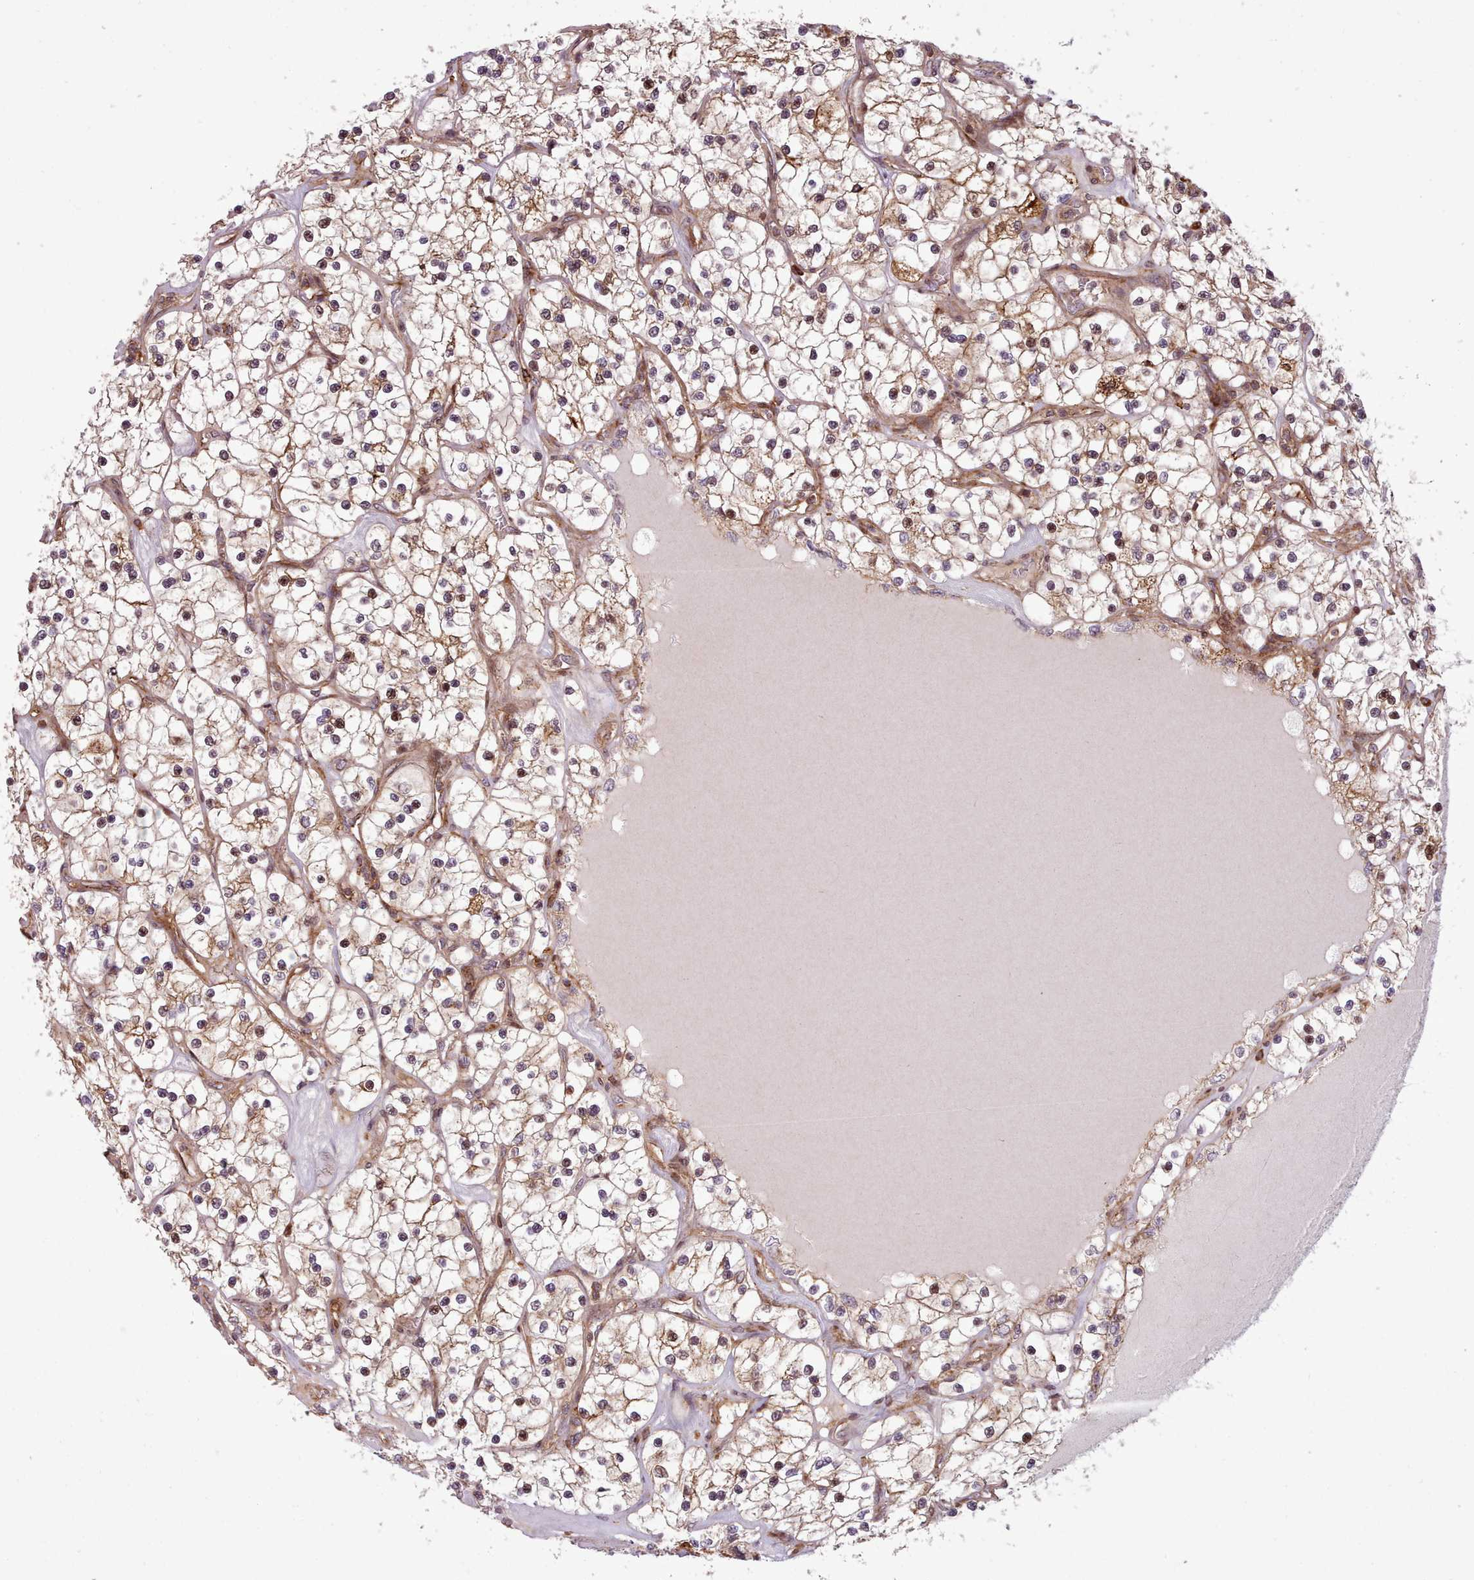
{"staining": {"intensity": "strong", "quantity": "<25%", "location": "cytoplasmic/membranous,nuclear"}, "tissue": "renal cancer", "cell_type": "Tumor cells", "image_type": "cancer", "snomed": [{"axis": "morphology", "description": "Adenocarcinoma, NOS"}, {"axis": "topography", "description": "Kidney"}], "caption": "Immunohistochemistry histopathology image of human adenocarcinoma (renal) stained for a protein (brown), which exhibits medium levels of strong cytoplasmic/membranous and nuclear staining in approximately <25% of tumor cells.", "gene": "NLRP7", "patient": {"sex": "female", "age": 69}}